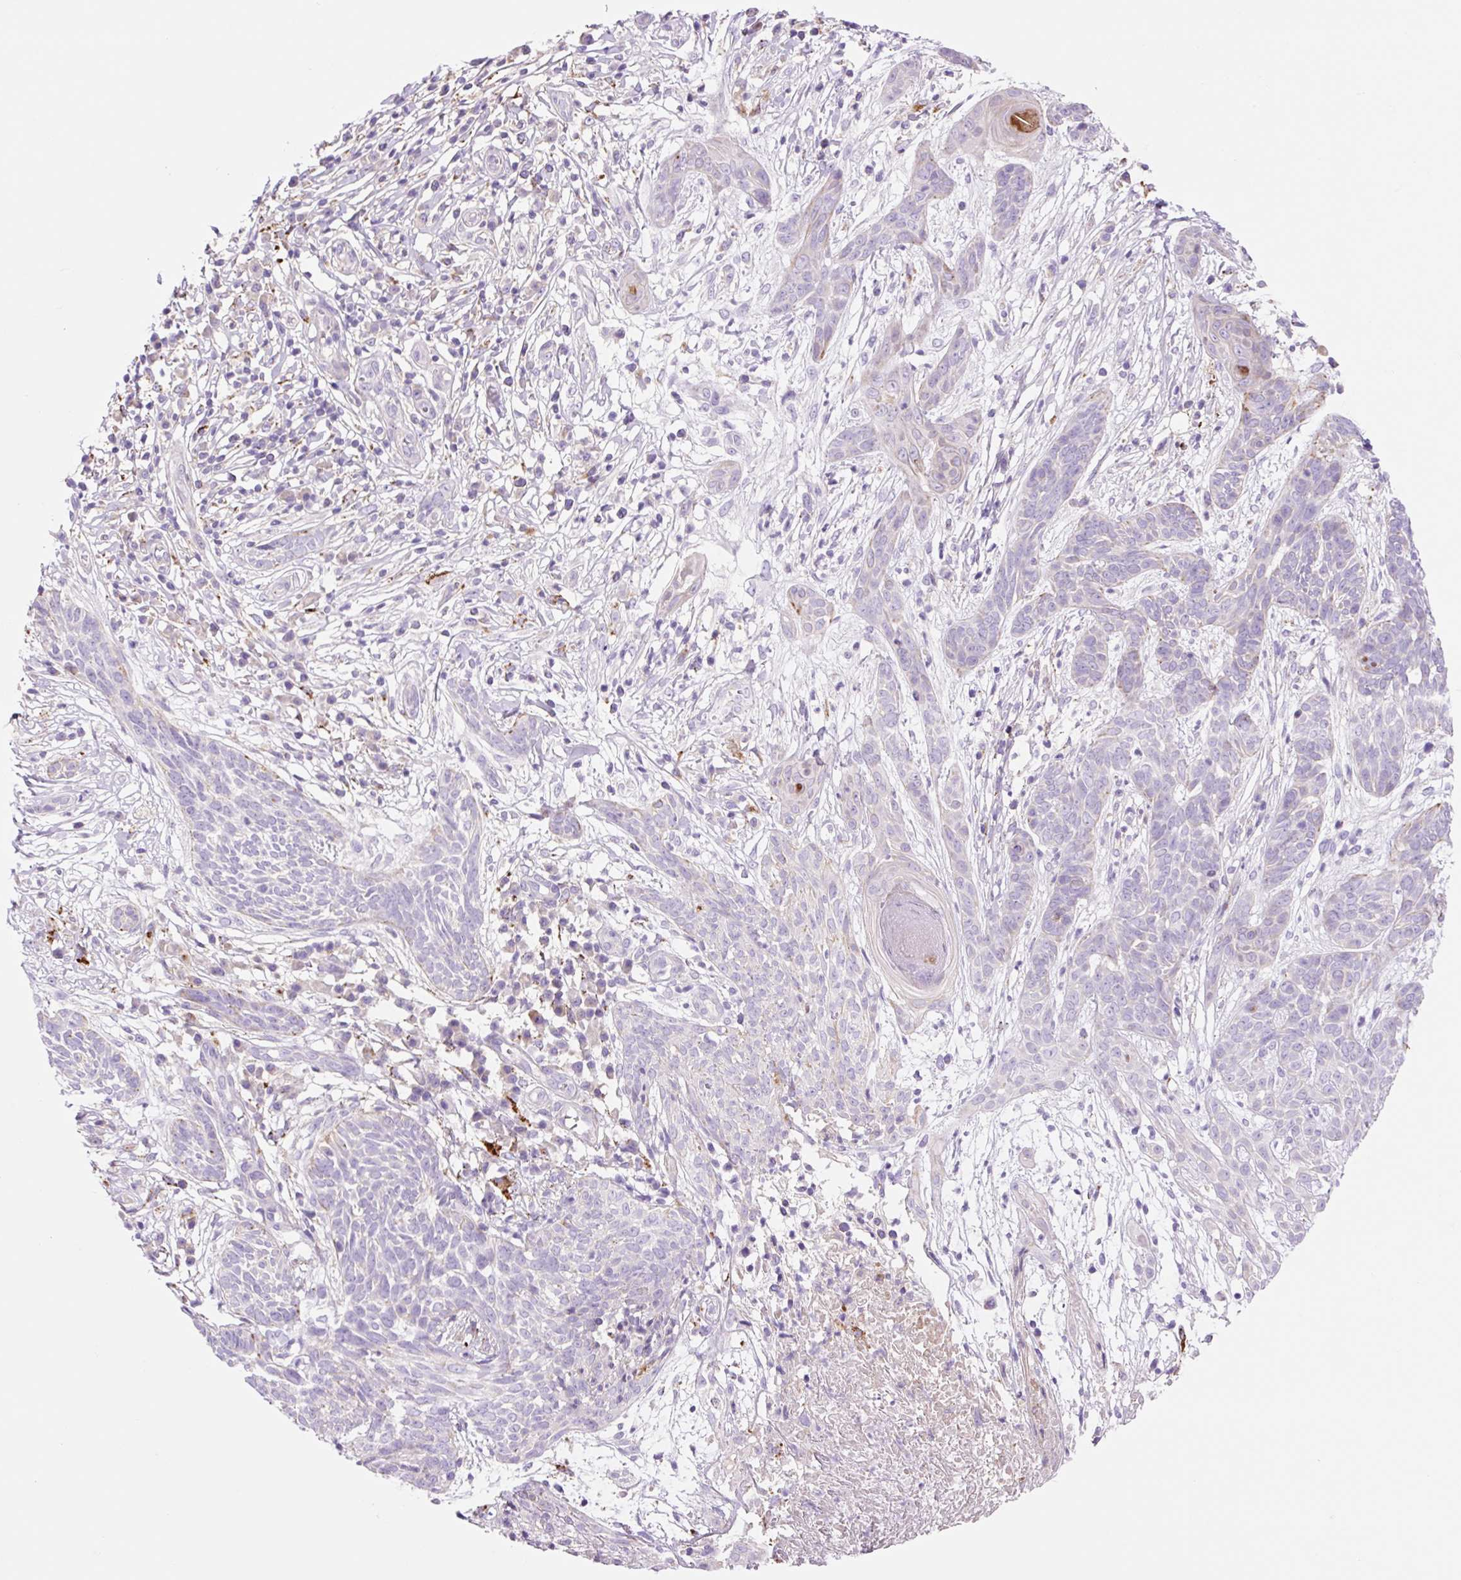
{"staining": {"intensity": "negative", "quantity": "none", "location": "none"}, "tissue": "skin cancer", "cell_type": "Tumor cells", "image_type": "cancer", "snomed": [{"axis": "morphology", "description": "Basal cell carcinoma"}, {"axis": "topography", "description": "Skin"}, {"axis": "topography", "description": "Skin, foot"}], "caption": "High magnification brightfield microscopy of skin cancer stained with DAB (brown) and counterstained with hematoxylin (blue): tumor cells show no significant staining.", "gene": "HEXA", "patient": {"sex": "female", "age": 86}}